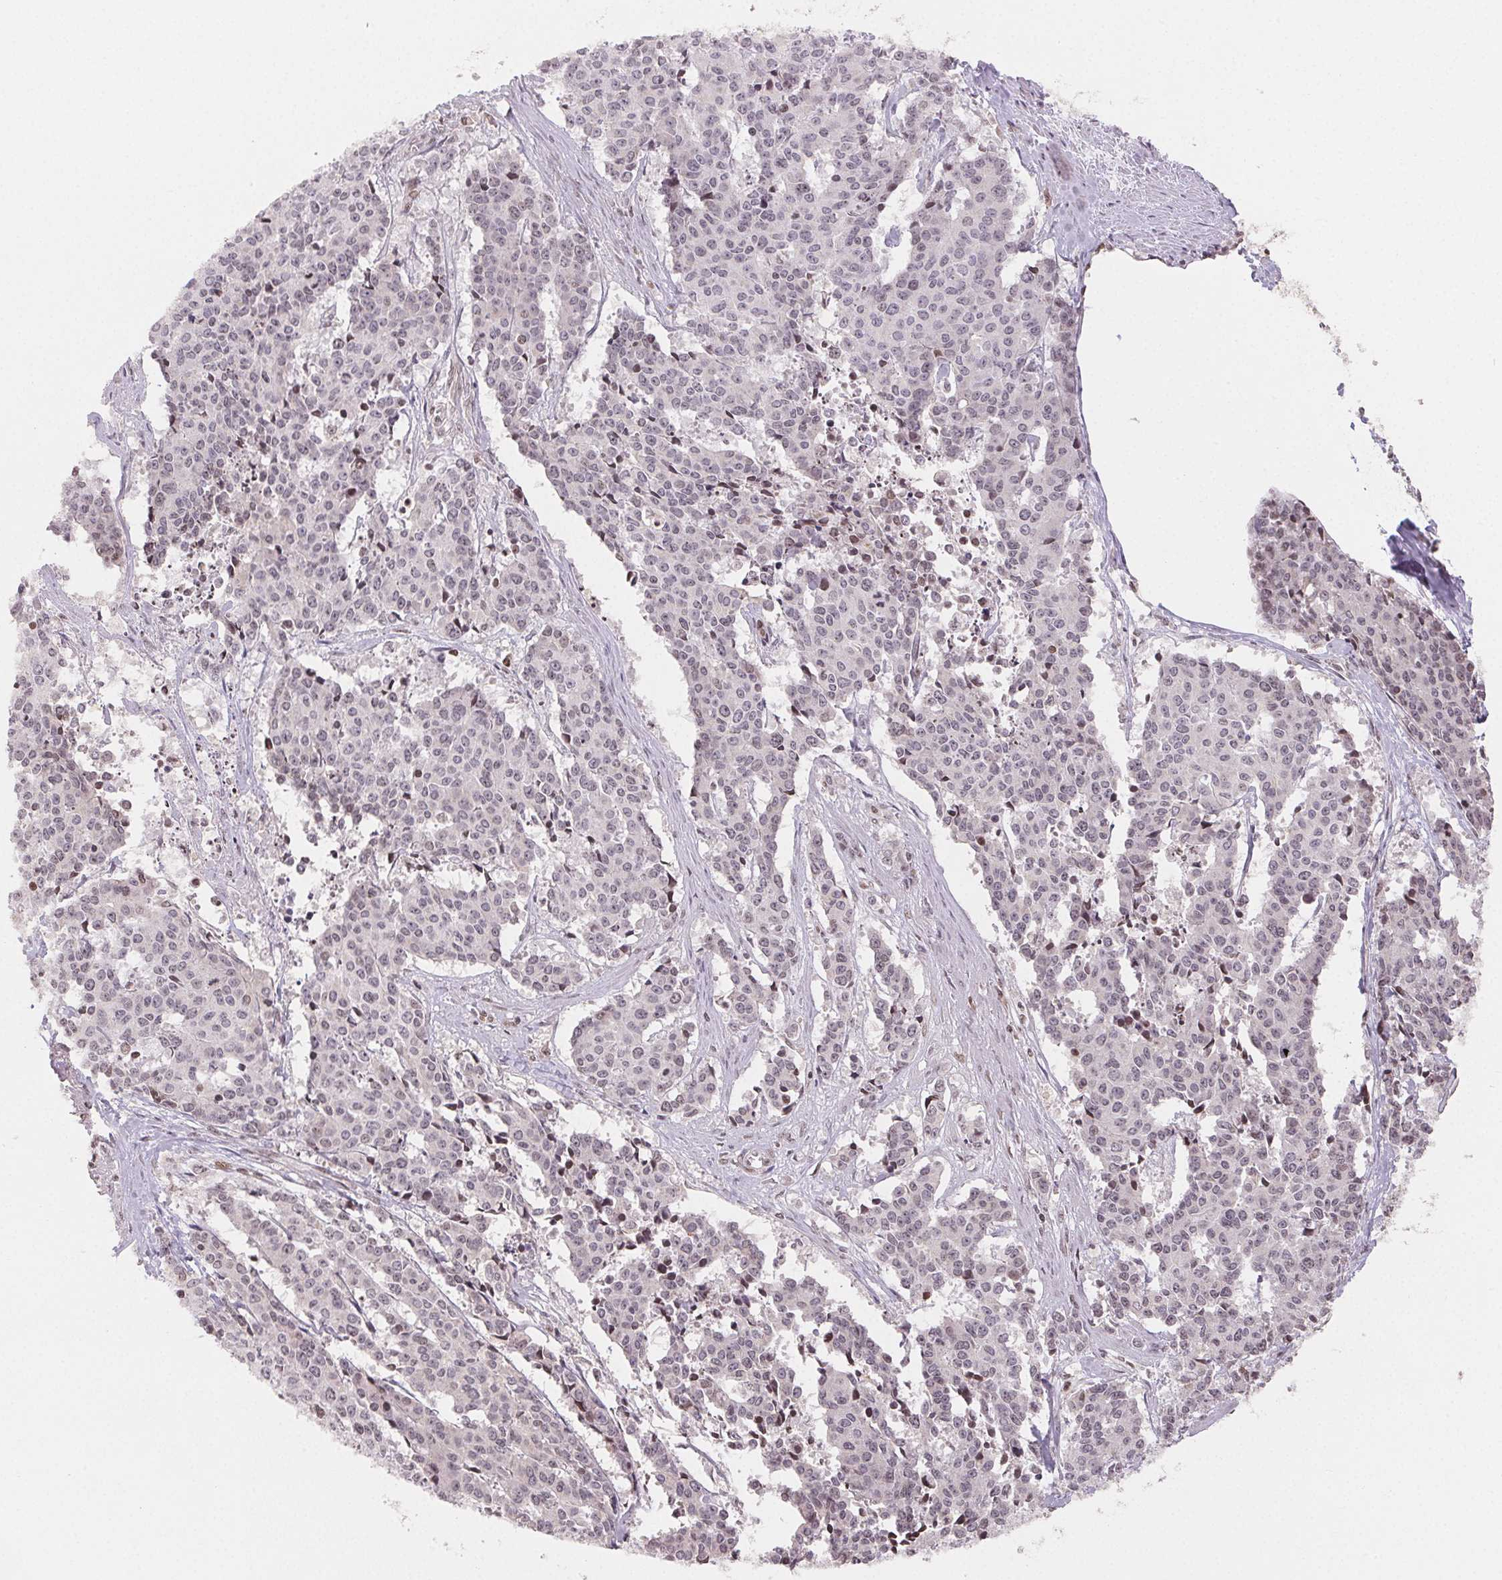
{"staining": {"intensity": "negative", "quantity": "none", "location": "none"}, "tissue": "cervical cancer", "cell_type": "Tumor cells", "image_type": "cancer", "snomed": [{"axis": "morphology", "description": "Squamous cell carcinoma, NOS"}, {"axis": "topography", "description": "Cervix"}], "caption": "A micrograph of human squamous cell carcinoma (cervical) is negative for staining in tumor cells.", "gene": "MAPKAPK2", "patient": {"sex": "female", "age": 28}}